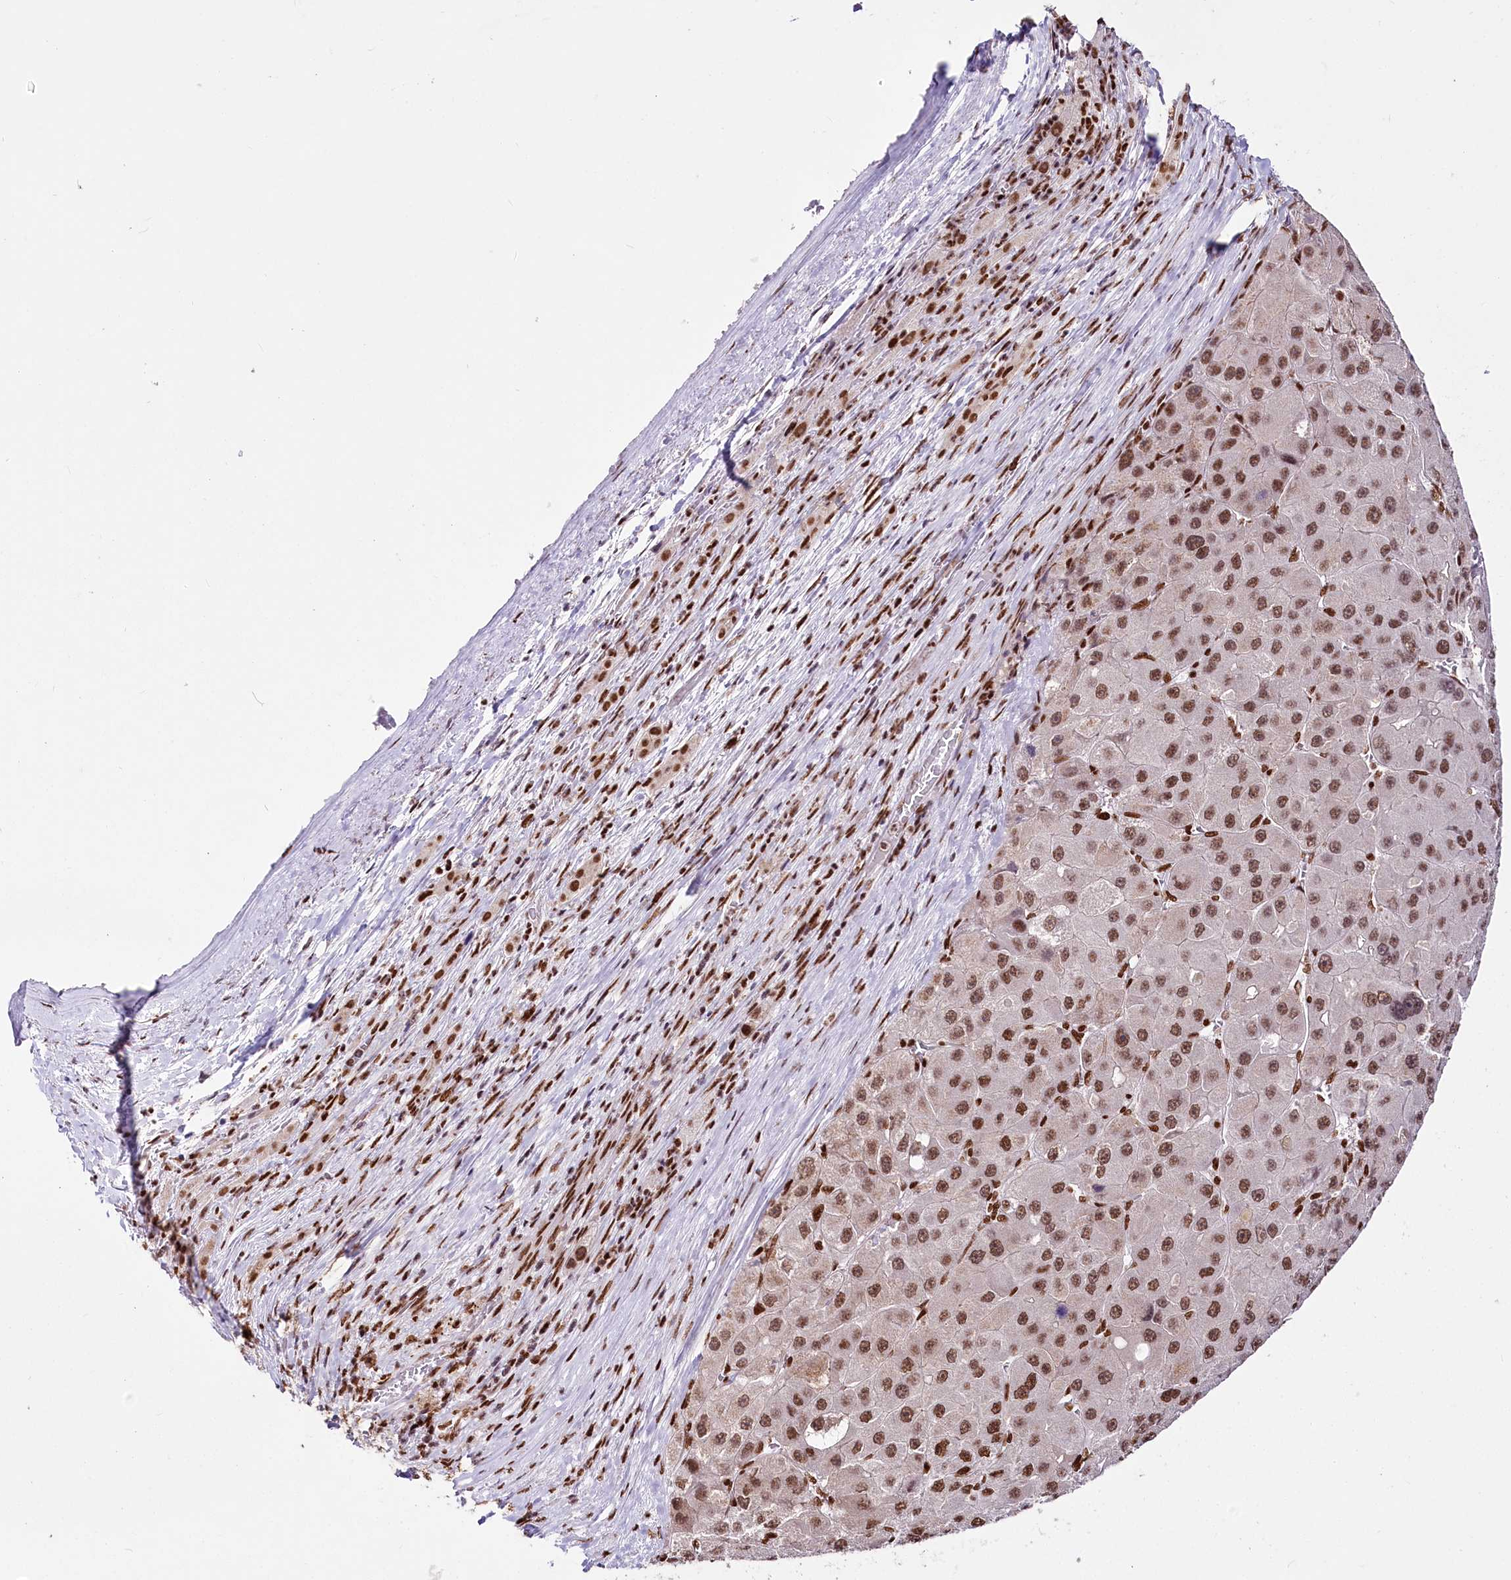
{"staining": {"intensity": "moderate", "quantity": ">75%", "location": "nuclear"}, "tissue": "liver cancer", "cell_type": "Tumor cells", "image_type": "cancer", "snomed": [{"axis": "morphology", "description": "Carcinoma, Hepatocellular, NOS"}, {"axis": "topography", "description": "Liver"}], "caption": "A micrograph of liver cancer stained for a protein reveals moderate nuclear brown staining in tumor cells. The protein is shown in brown color, while the nuclei are stained blue.", "gene": "SMARCE1", "patient": {"sex": "female", "age": 73}}